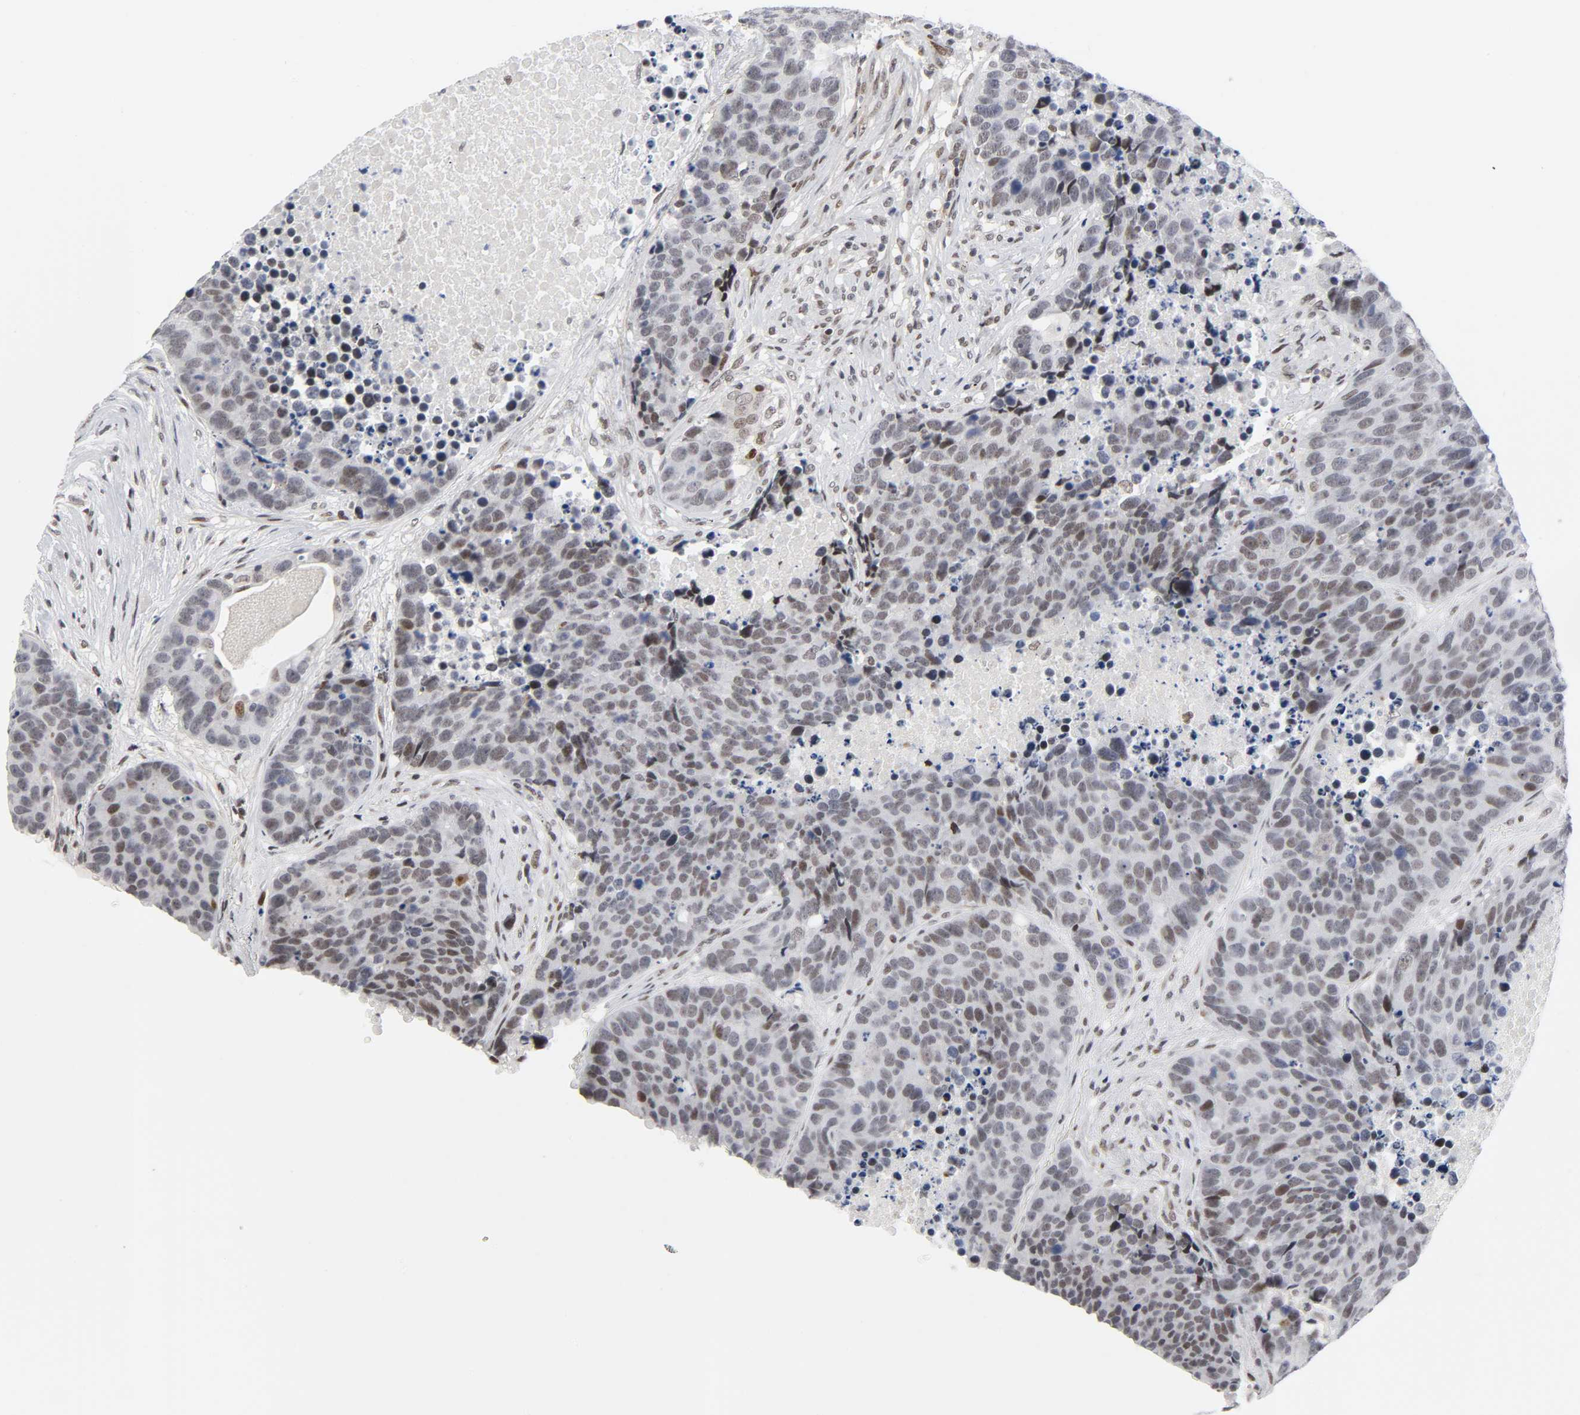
{"staining": {"intensity": "weak", "quantity": "25%-75%", "location": "cytoplasmic/membranous,nuclear"}, "tissue": "carcinoid", "cell_type": "Tumor cells", "image_type": "cancer", "snomed": [{"axis": "morphology", "description": "Carcinoid, malignant, NOS"}, {"axis": "topography", "description": "Lung"}], "caption": "Protein expression analysis of human carcinoid reveals weak cytoplasmic/membranous and nuclear staining in about 25%-75% of tumor cells.", "gene": "DIDO1", "patient": {"sex": "male", "age": 60}}